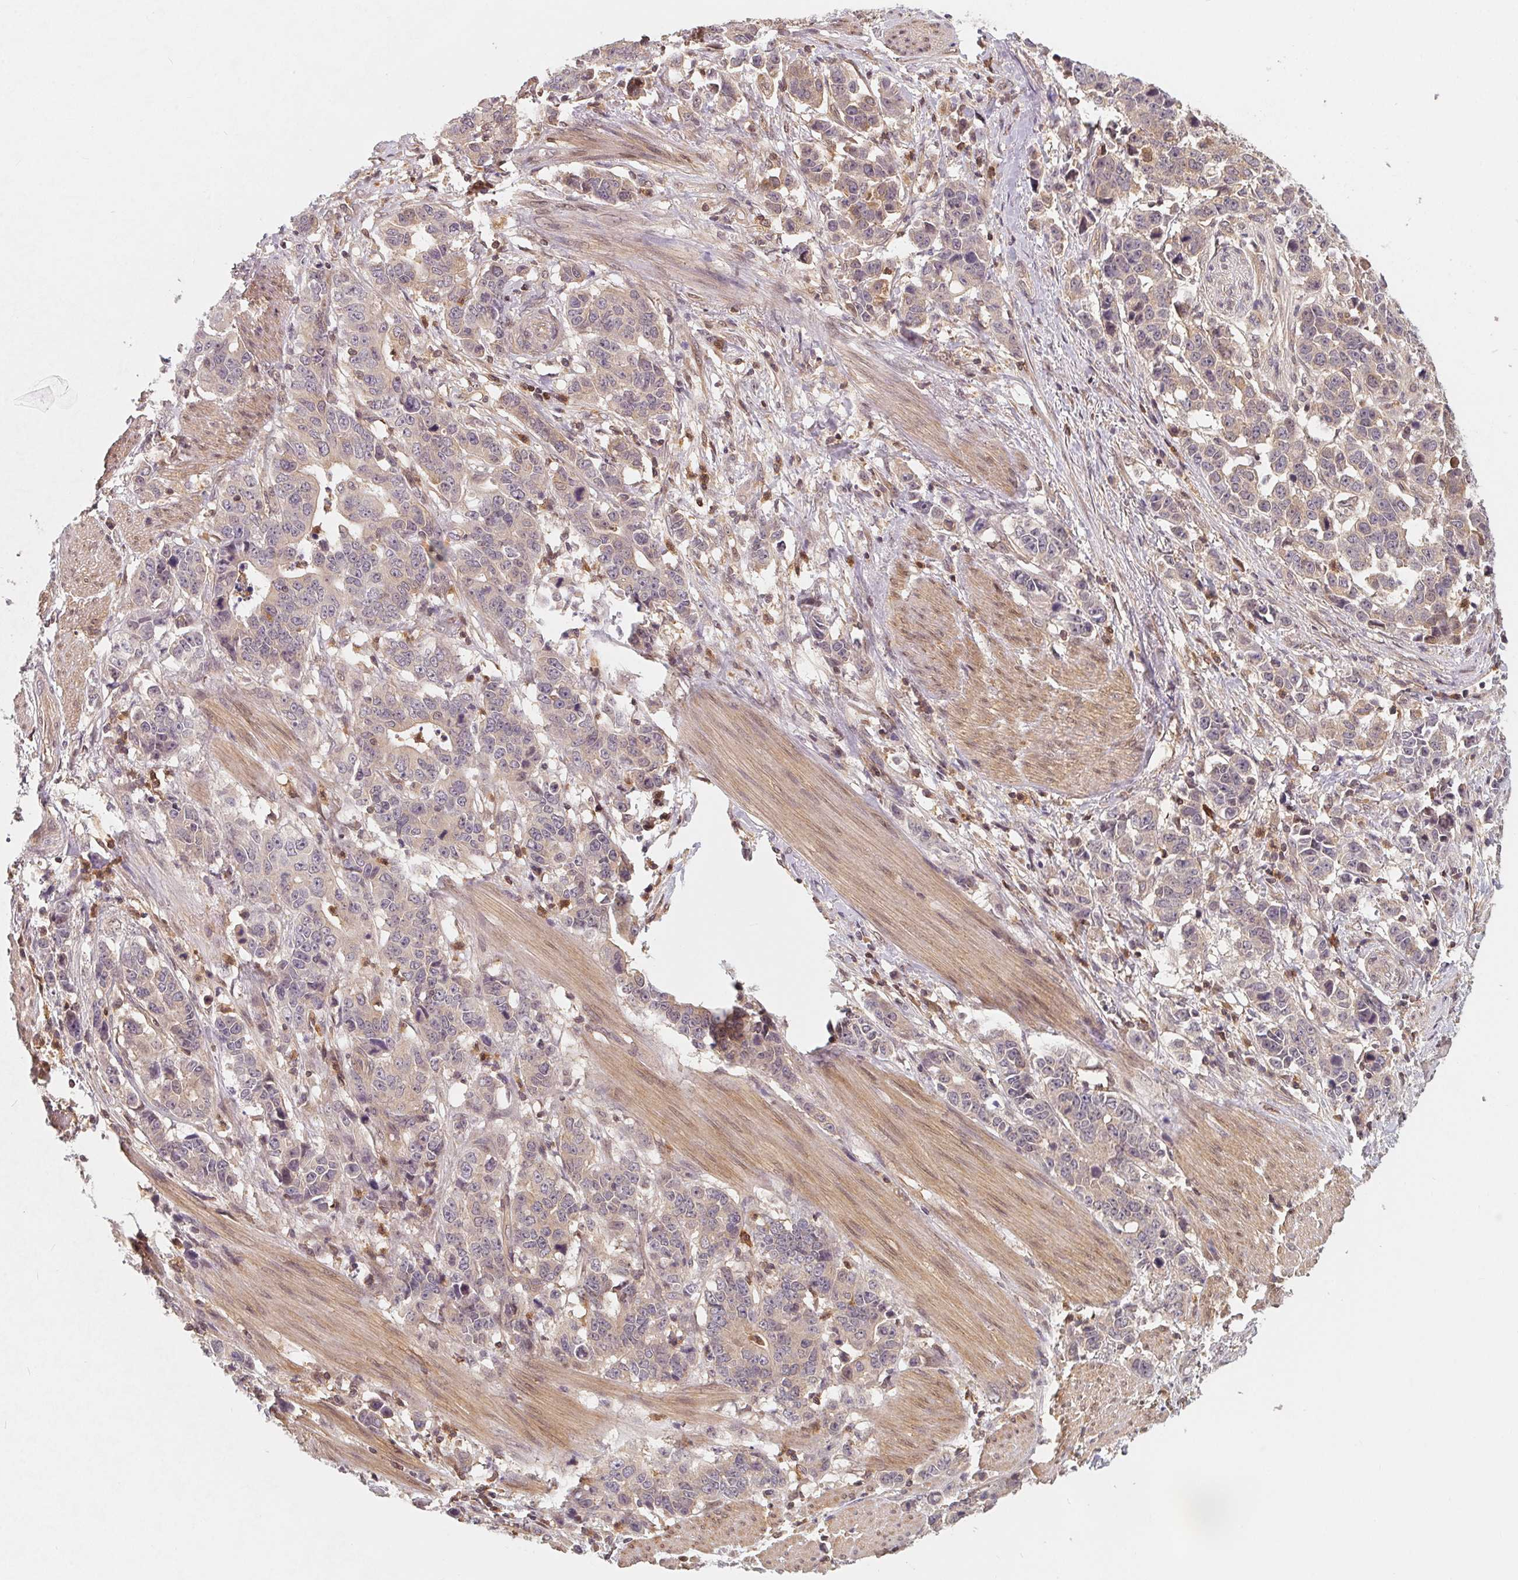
{"staining": {"intensity": "negative", "quantity": "none", "location": "none"}, "tissue": "stomach cancer", "cell_type": "Tumor cells", "image_type": "cancer", "snomed": [{"axis": "morphology", "description": "Adenocarcinoma, NOS"}, {"axis": "topography", "description": "Stomach, upper"}], "caption": "Immunohistochemistry of human stomach adenocarcinoma shows no positivity in tumor cells.", "gene": "ANKRD13A", "patient": {"sex": "male", "age": 69}}